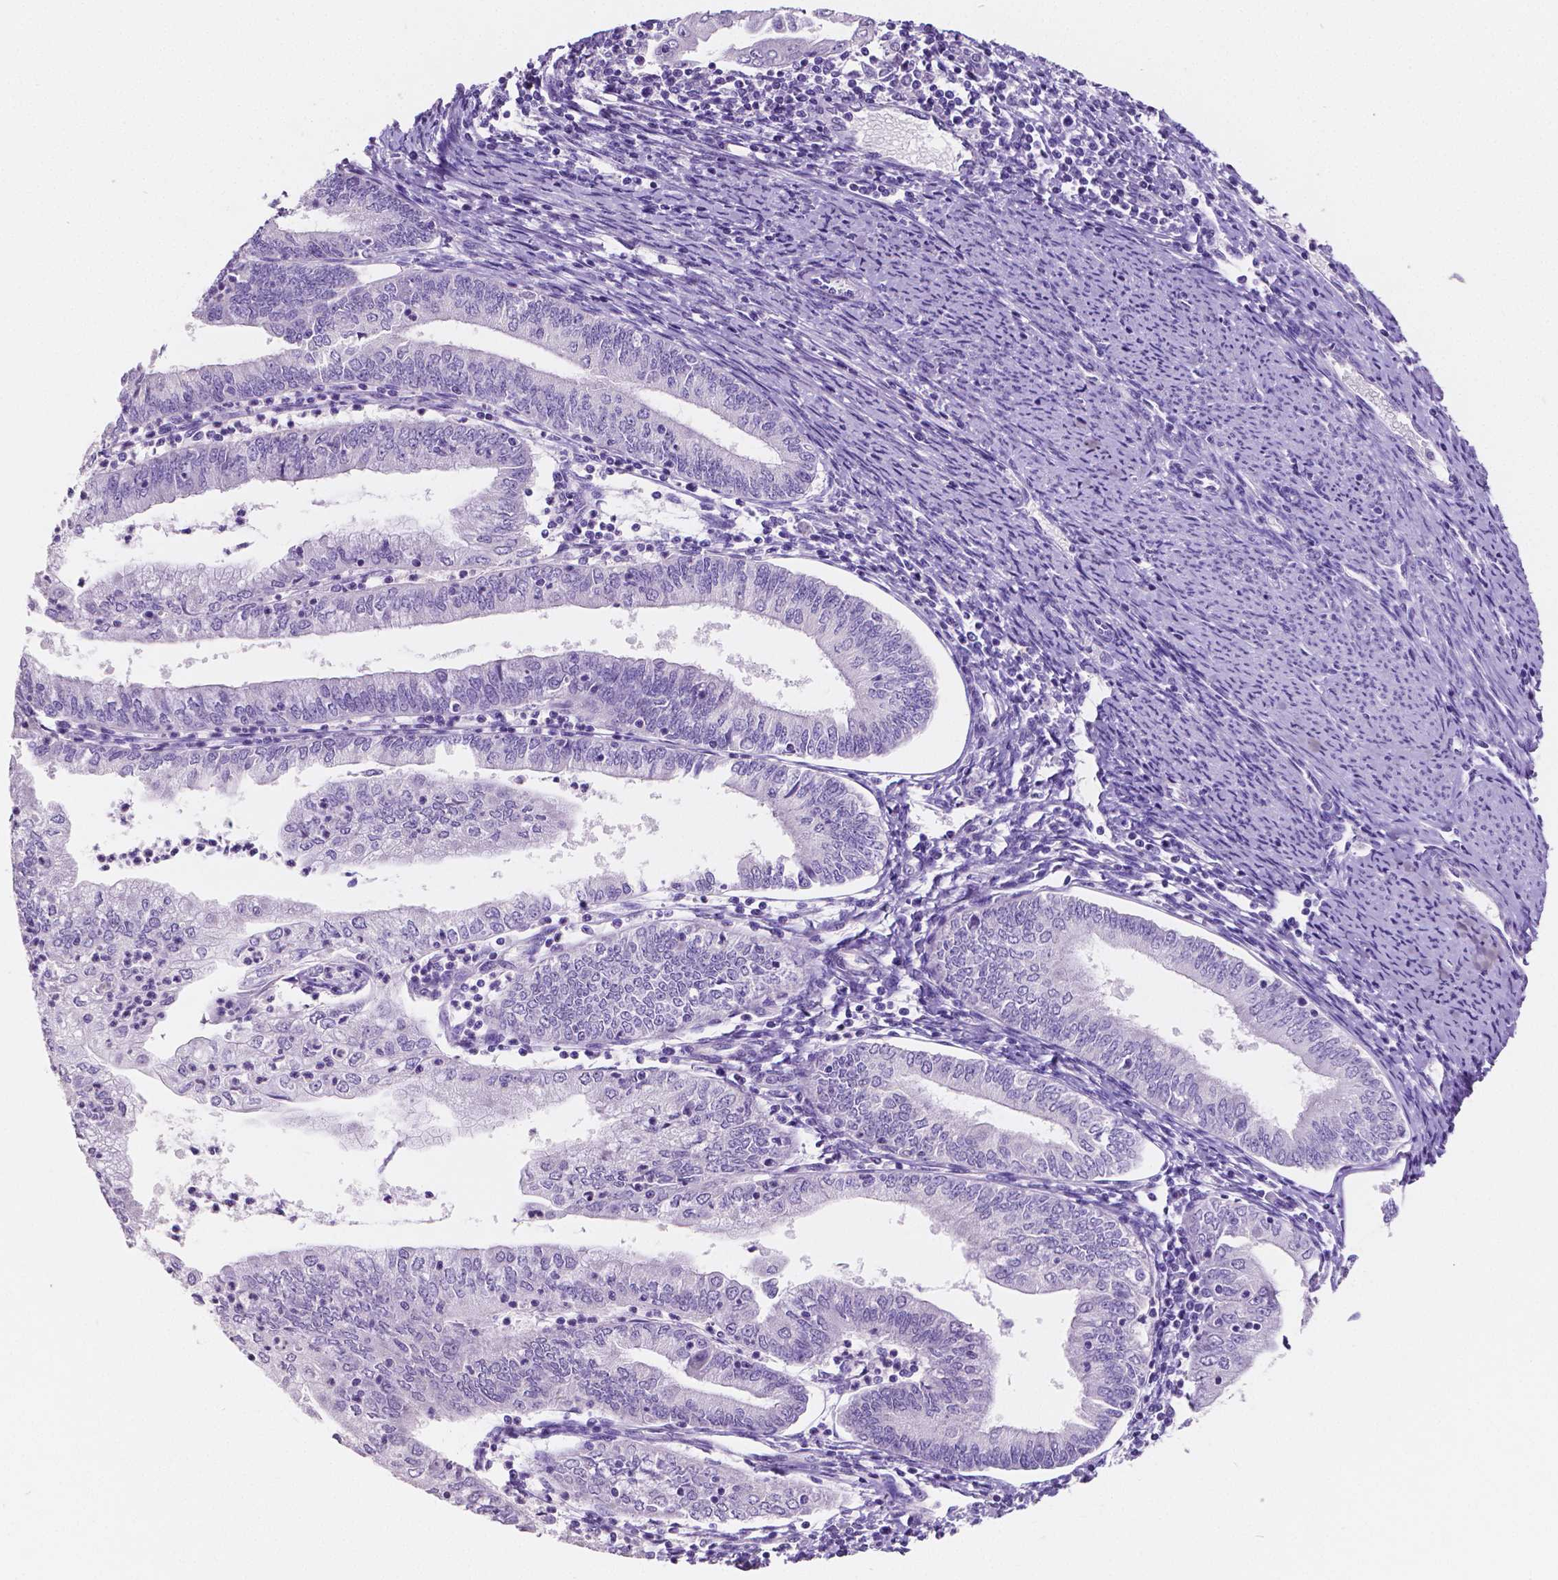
{"staining": {"intensity": "negative", "quantity": "none", "location": "none"}, "tissue": "endometrial cancer", "cell_type": "Tumor cells", "image_type": "cancer", "snomed": [{"axis": "morphology", "description": "Adenocarcinoma, NOS"}, {"axis": "topography", "description": "Endometrium"}], "caption": "Micrograph shows no protein positivity in tumor cells of adenocarcinoma (endometrial) tissue.", "gene": "SATB2", "patient": {"sex": "female", "age": 55}}